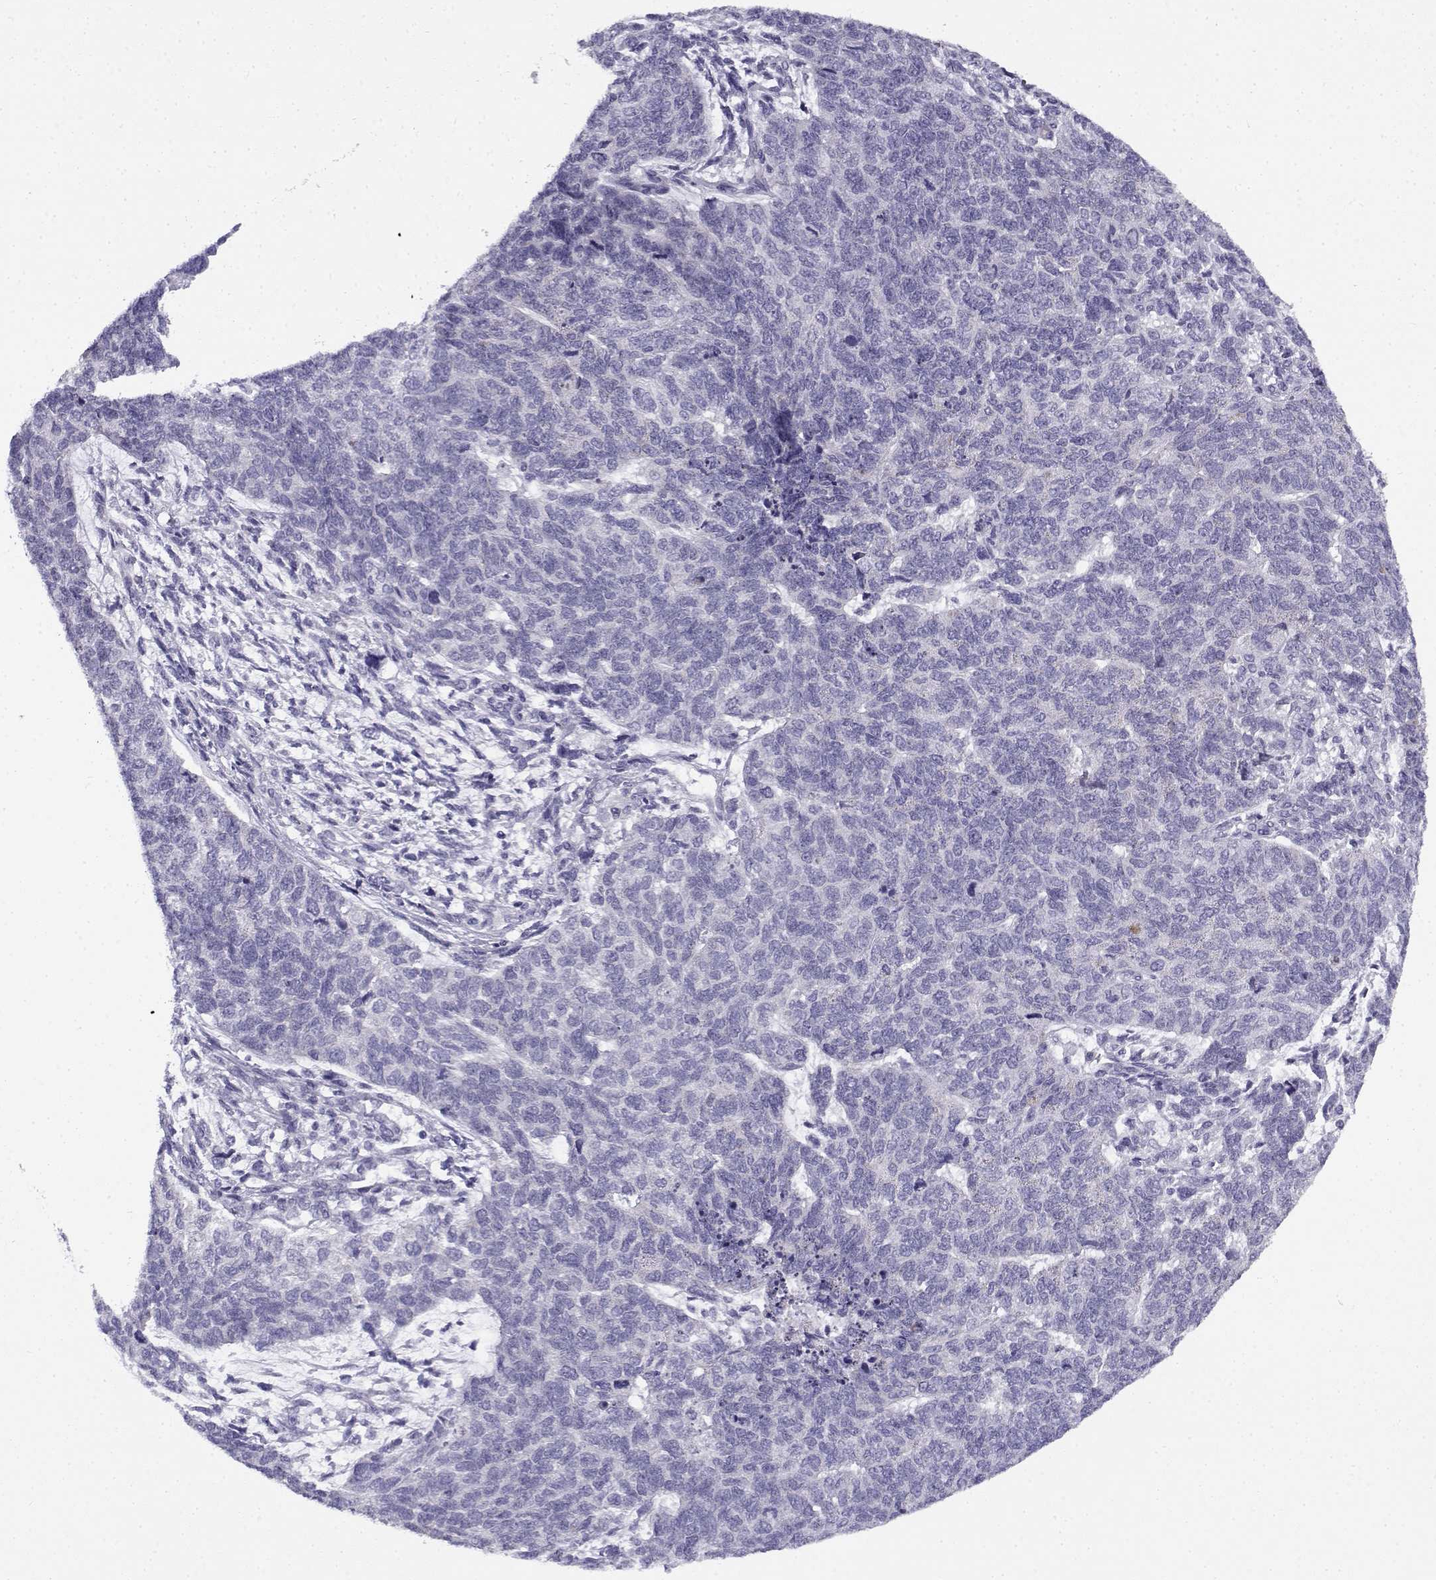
{"staining": {"intensity": "negative", "quantity": "none", "location": "none"}, "tissue": "cervical cancer", "cell_type": "Tumor cells", "image_type": "cancer", "snomed": [{"axis": "morphology", "description": "Squamous cell carcinoma, NOS"}, {"axis": "topography", "description": "Cervix"}], "caption": "An image of human cervical cancer is negative for staining in tumor cells.", "gene": "FAM166A", "patient": {"sex": "female", "age": 63}}